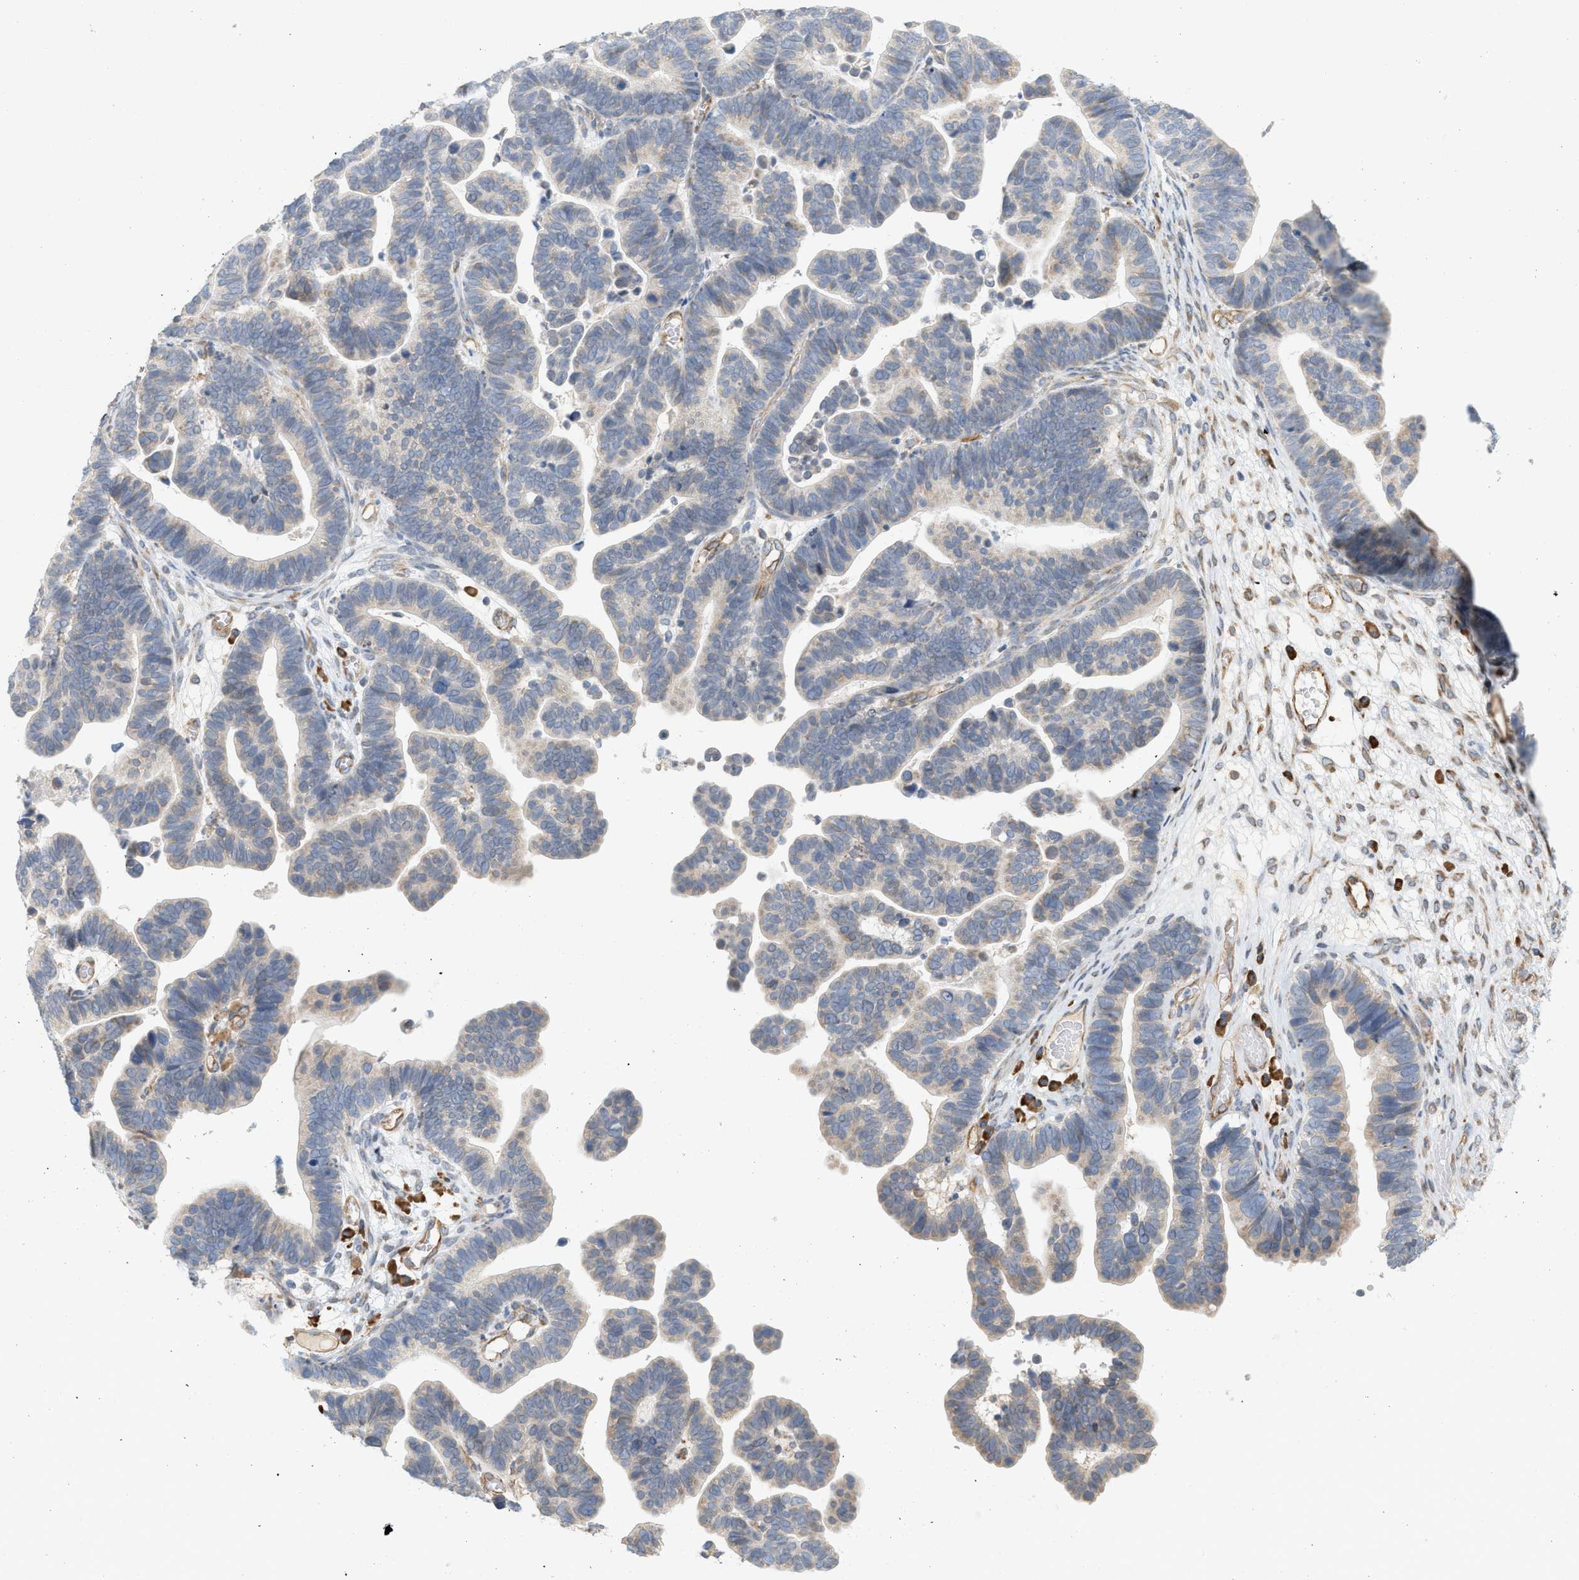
{"staining": {"intensity": "weak", "quantity": "<25%", "location": "cytoplasmic/membranous"}, "tissue": "ovarian cancer", "cell_type": "Tumor cells", "image_type": "cancer", "snomed": [{"axis": "morphology", "description": "Cystadenocarcinoma, serous, NOS"}, {"axis": "topography", "description": "Ovary"}], "caption": "Micrograph shows no significant protein positivity in tumor cells of serous cystadenocarcinoma (ovarian).", "gene": "SVOP", "patient": {"sex": "female", "age": 56}}